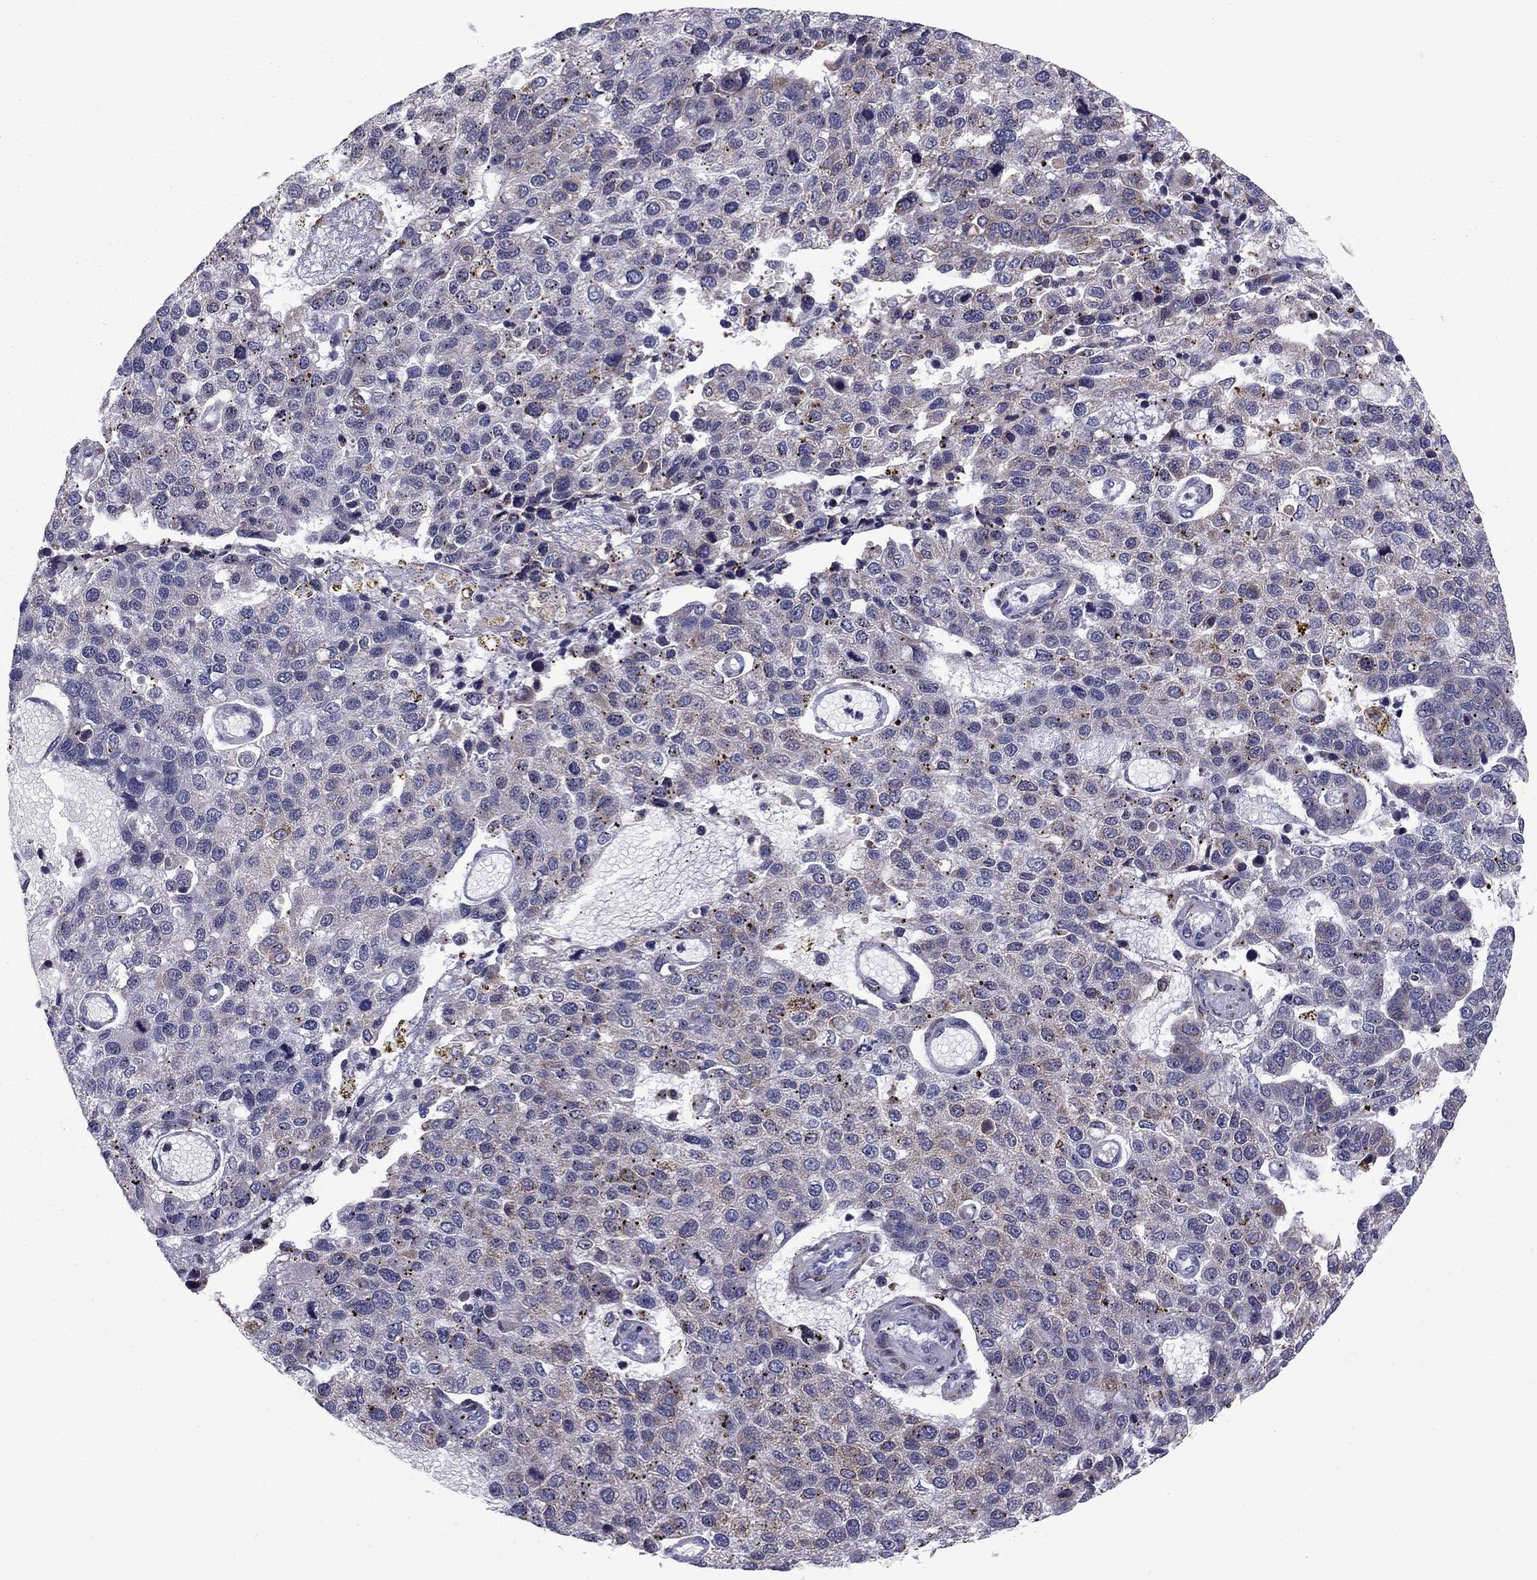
{"staining": {"intensity": "weak", "quantity": "<25%", "location": "cytoplasmic/membranous"}, "tissue": "pancreatic cancer", "cell_type": "Tumor cells", "image_type": "cancer", "snomed": [{"axis": "morphology", "description": "Adenocarcinoma, NOS"}, {"axis": "topography", "description": "Pancreas"}], "caption": "Tumor cells are negative for protein expression in human pancreatic cancer.", "gene": "TMED3", "patient": {"sex": "female", "age": 61}}